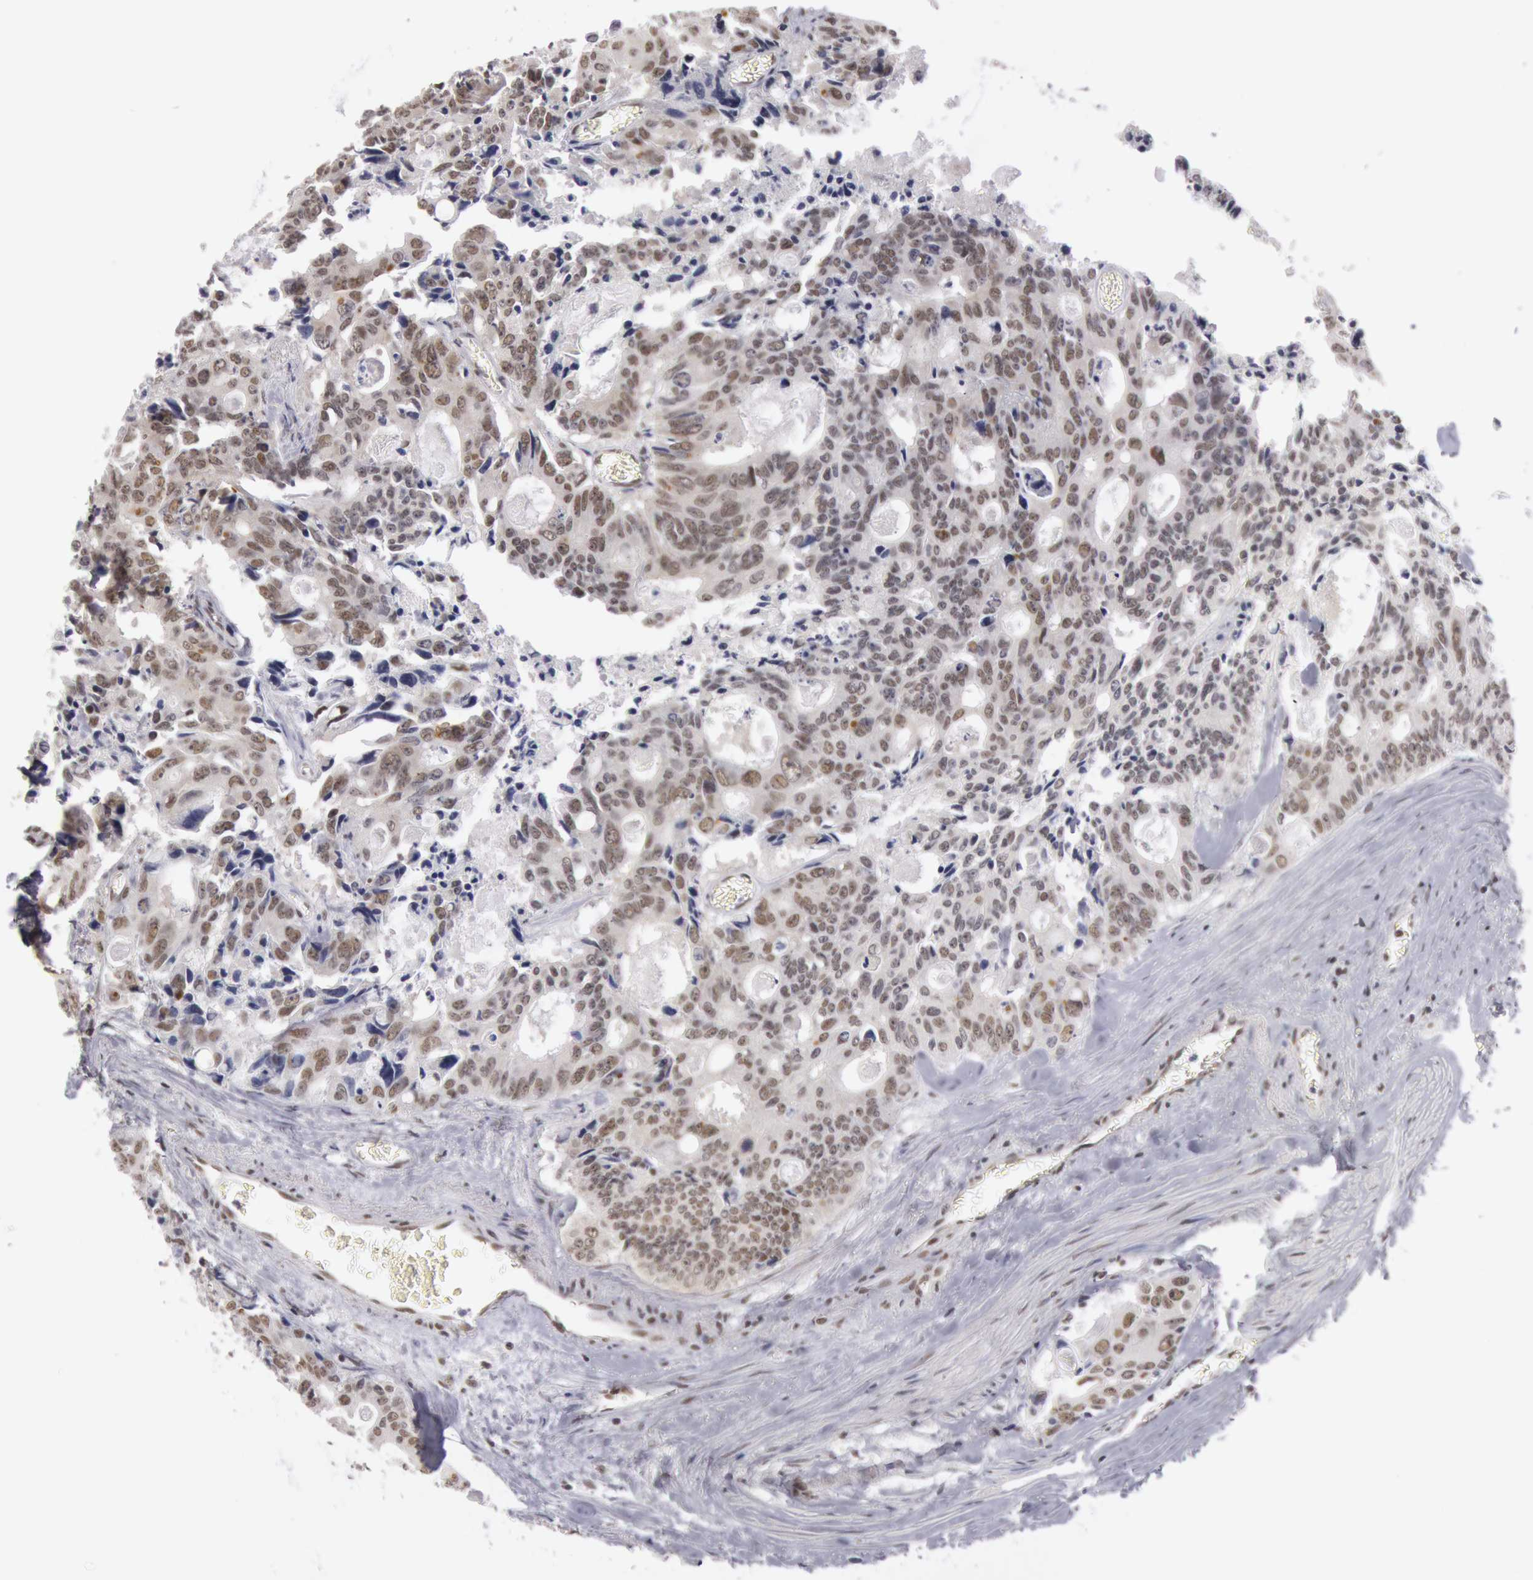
{"staining": {"intensity": "moderate", "quantity": ">75%", "location": "nuclear"}, "tissue": "colorectal cancer", "cell_type": "Tumor cells", "image_type": "cancer", "snomed": [{"axis": "morphology", "description": "Adenocarcinoma, NOS"}, {"axis": "topography", "description": "Rectum"}], "caption": "Human colorectal cancer (adenocarcinoma) stained with a brown dye exhibits moderate nuclear positive expression in about >75% of tumor cells.", "gene": "ESS2", "patient": {"sex": "male", "age": 76}}